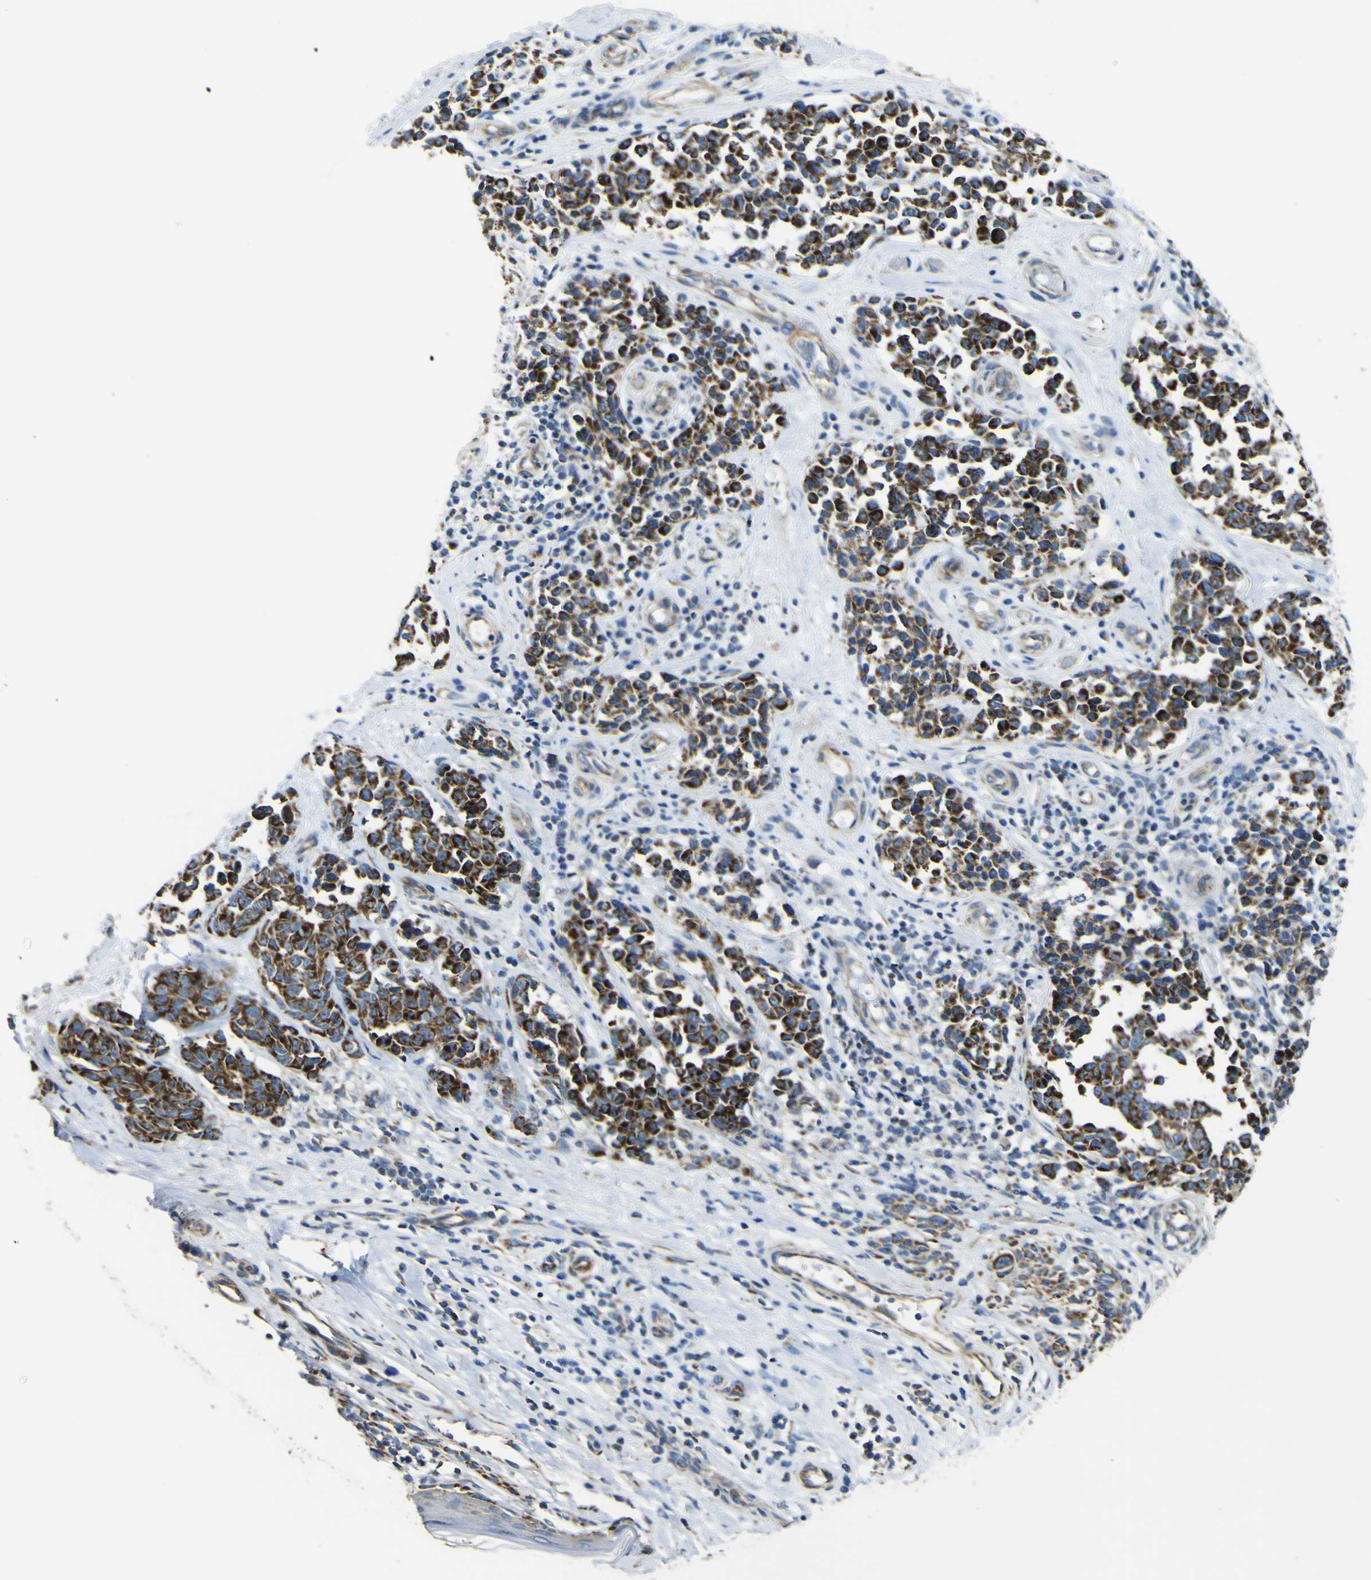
{"staining": {"intensity": "strong", "quantity": ">75%", "location": "cytoplasmic/membranous"}, "tissue": "melanoma", "cell_type": "Tumor cells", "image_type": "cancer", "snomed": [{"axis": "morphology", "description": "Malignant melanoma, NOS"}, {"axis": "topography", "description": "Skin"}], "caption": "Malignant melanoma tissue demonstrates strong cytoplasmic/membranous staining in approximately >75% of tumor cells, visualized by immunohistochemistry. The protein of interest is stained brown, and the nuclei are stained in blue (DAB (3,3'-diaminobenzidine) IHC with brightfield microscopy, high magnification).", "gene": "ALDH18A1", "patient": {"sex": "female", "age": 64}}